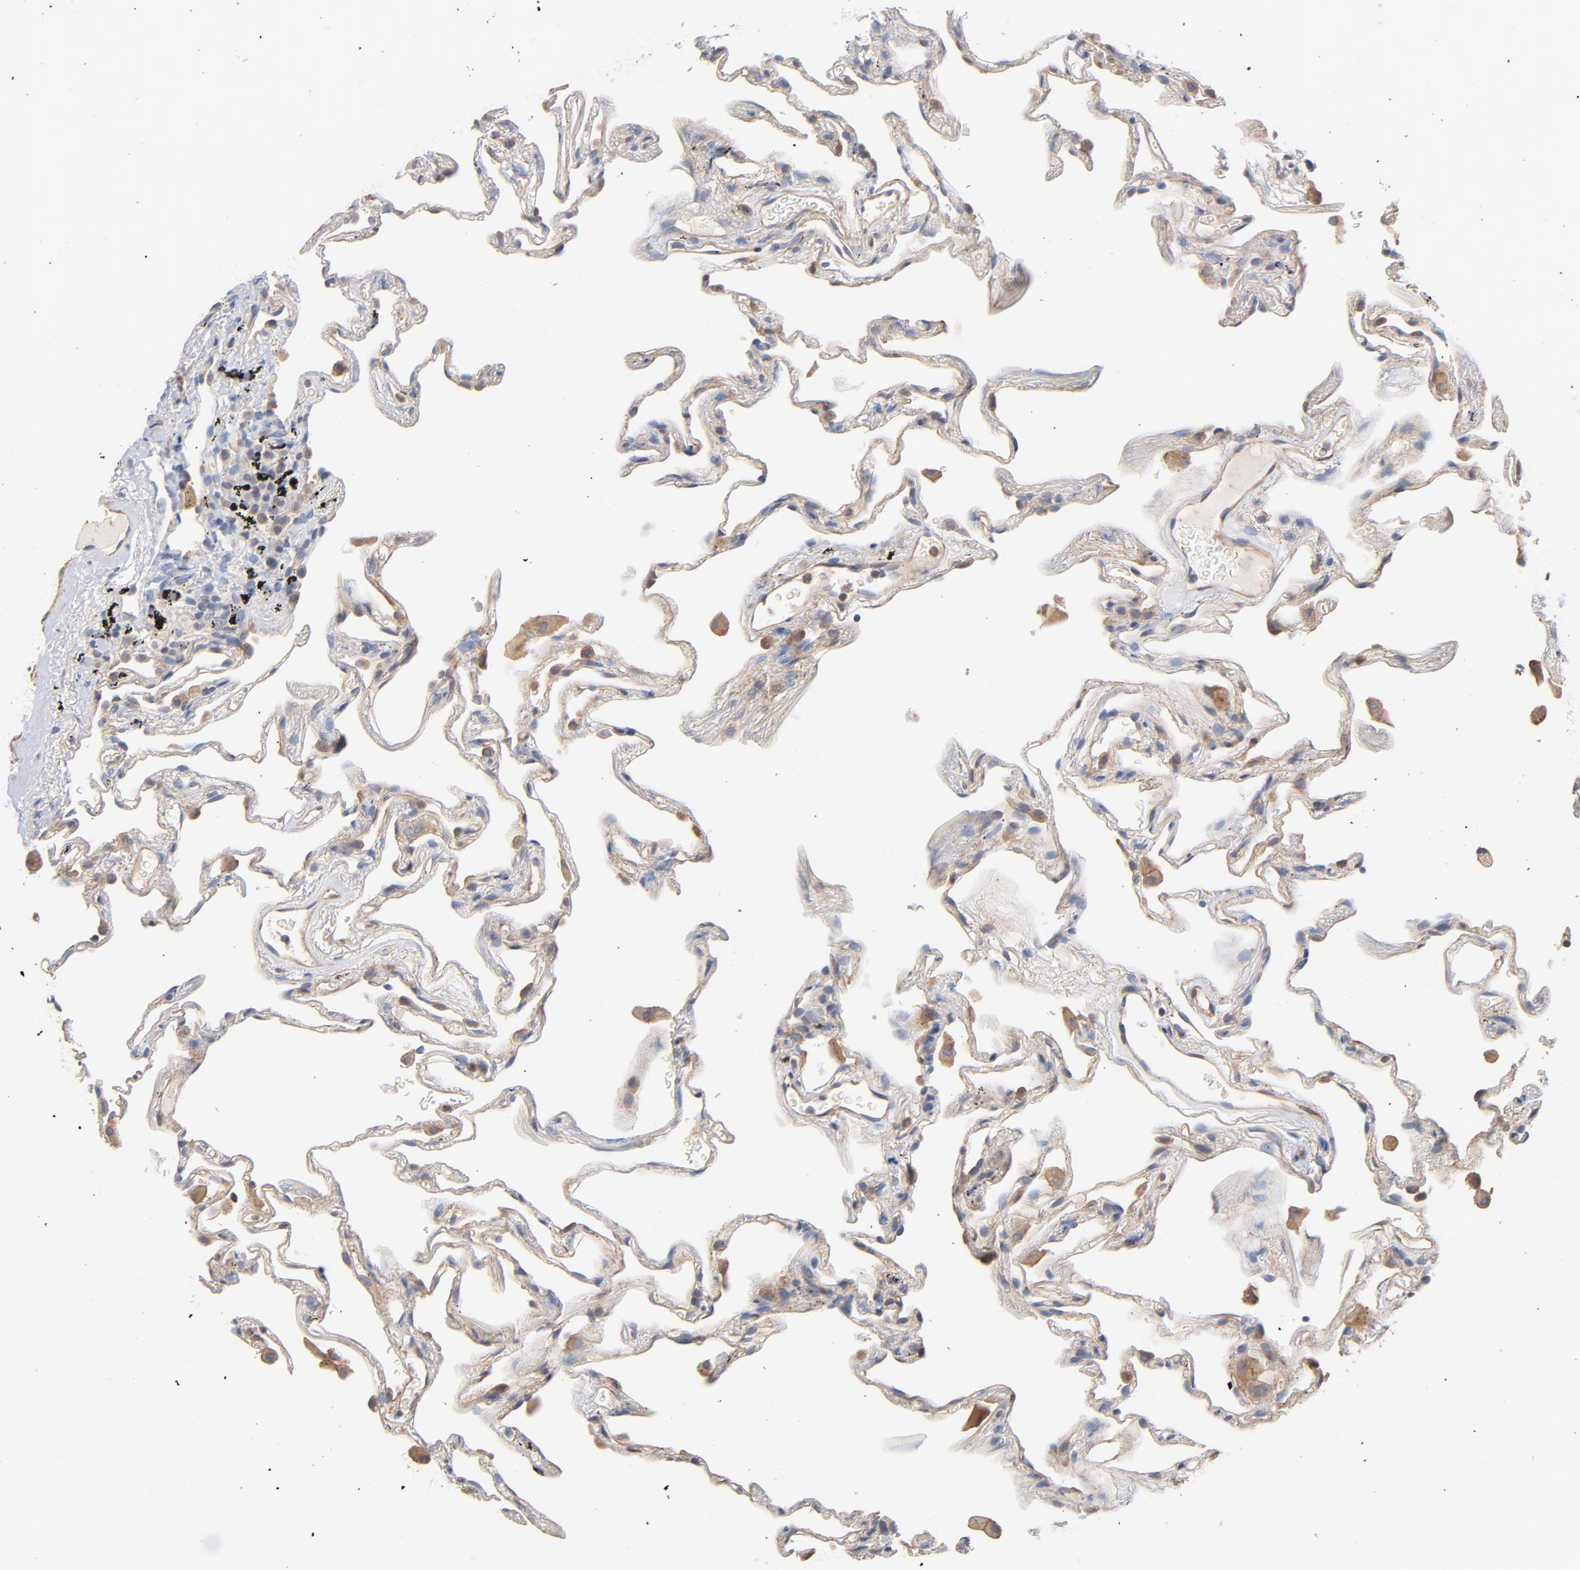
{"staining": {"intensity": "weak", "quantity": "25%-75%", "location": "cytoplasmic/membranous"}, "tissue": "lung", "cell_type": "Alveolar cells", "image_type": "normal", "snomed": [{"axis": "morphology", "description": "Normal tissue, NOS"}, {"axis": "morphology", "description": "Inflammation, NOS"}, {"axis": "topography", "description": "Lung"}], "caption": "Approximately 25%-75% of alveolar cells in normal human lung exhibit weak cytoplasmic/membranous protein expression as visualized by brown immunohistochemical staining.", "gene": "STRN3", "patient": {"sex": "male", "age": 69}}